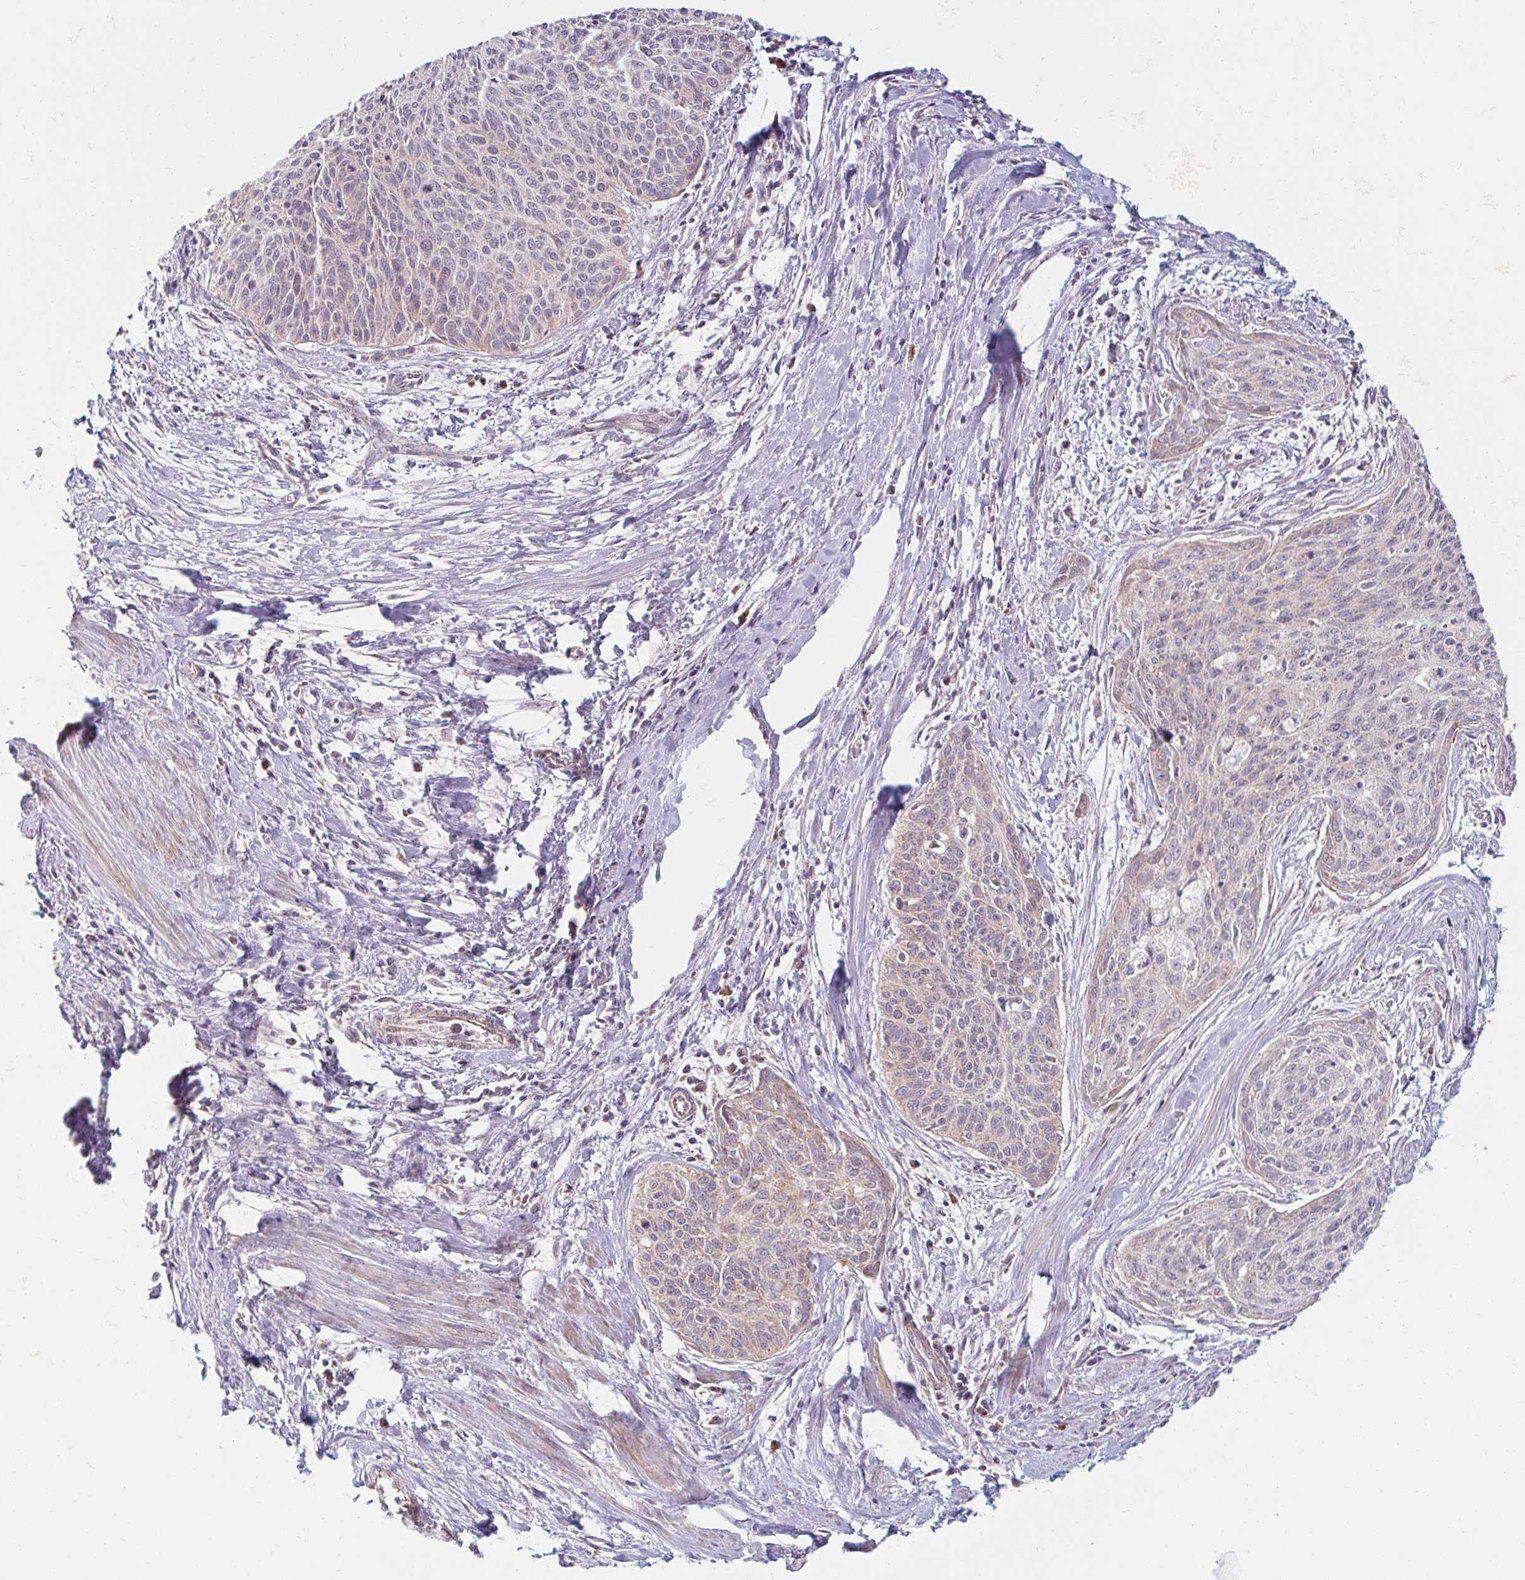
{"staining": {"intensity": "weak", "quantity": "<25%", "location": "cytoplasmic/membranous"}, "tissue": "cervical cancer", "cell_type": "Tumor cells", "image_type": "cancer", "snomed": [{"axis": "morphology", "description": "Squamous cell carcinoma, NOS"}, {"axis": "topography", "description": "Cervix"}], "caption": "This is an immunohistochemistry photomicrograph of human squamous cell carcinoma (cervical). There is no staining in tumor cells.", "gene": "SKP2", "patient": {"sex": "female", "age": 55}}